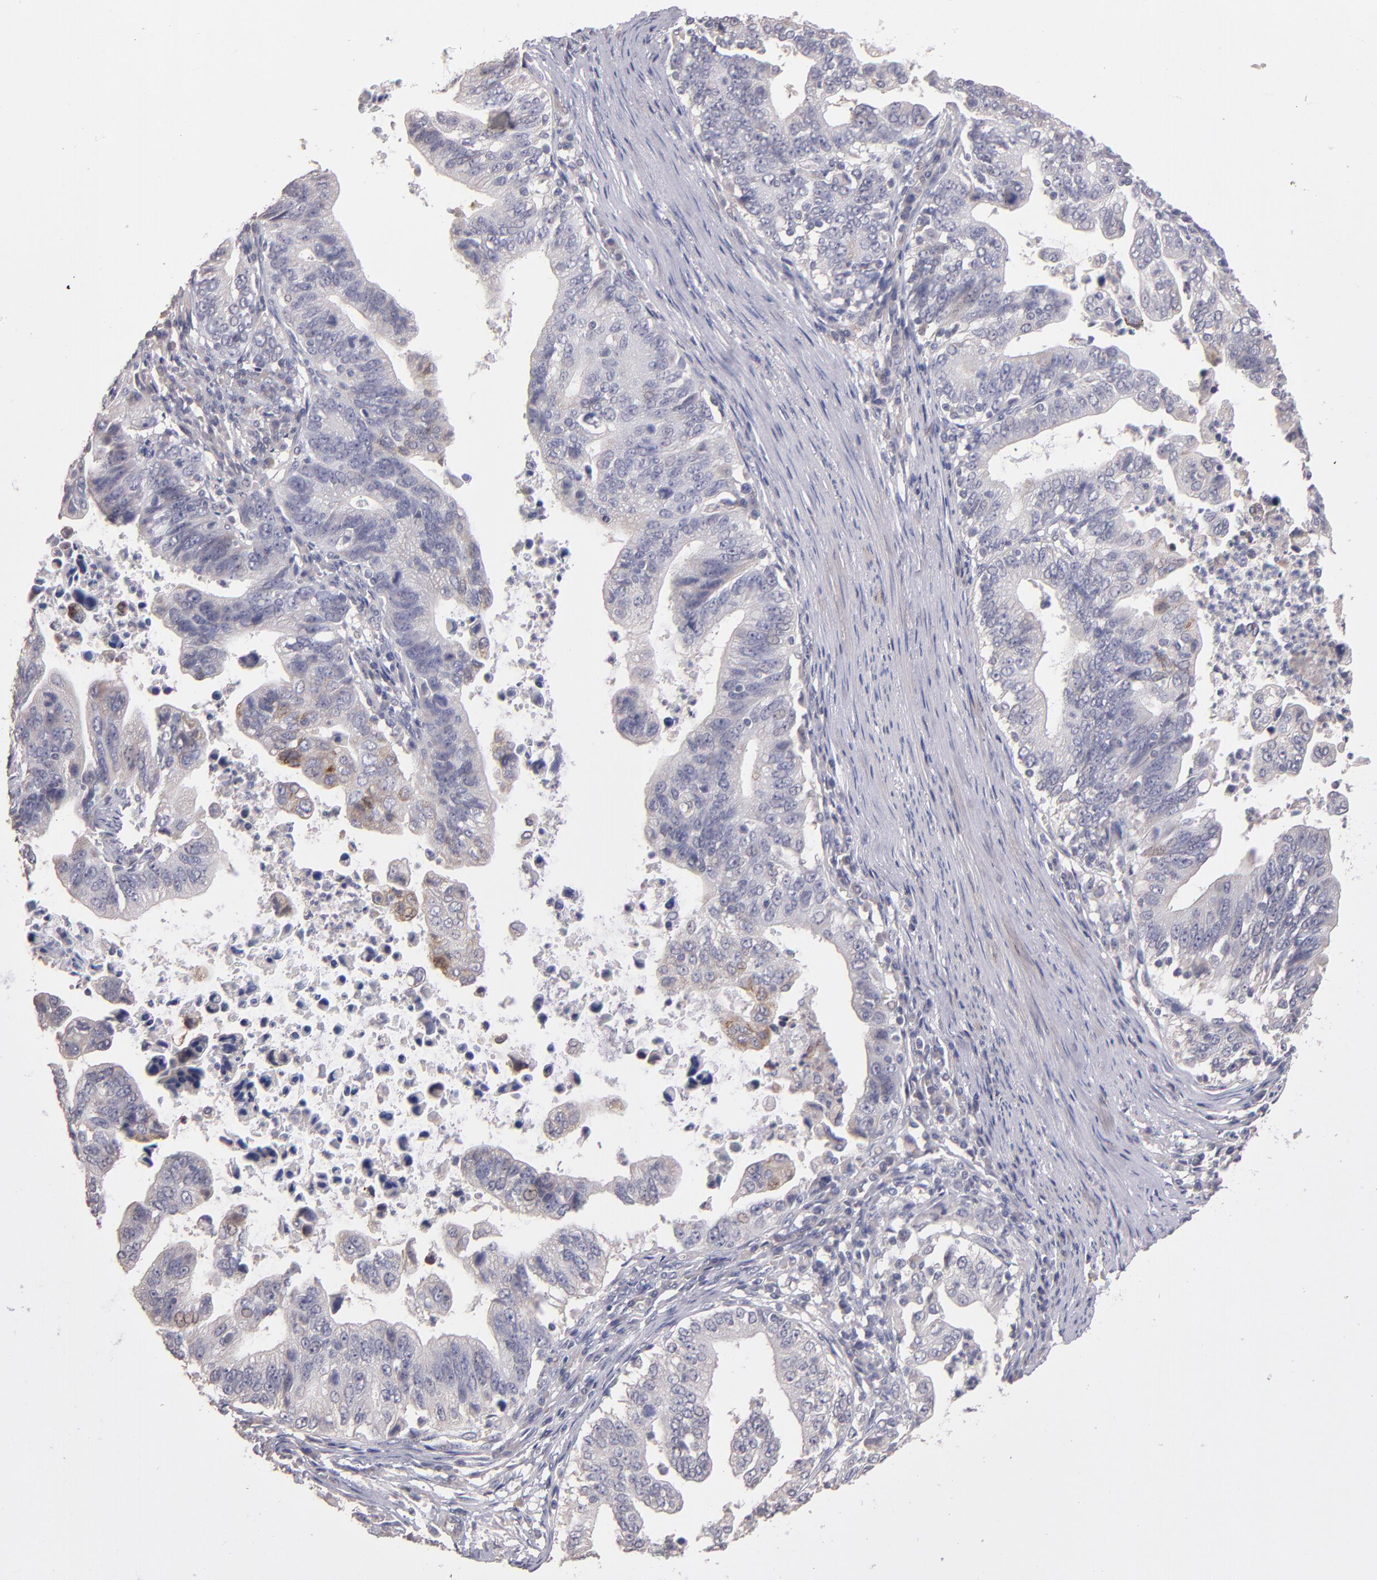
{"staining": {"intensity": "negative", "quantity": "none", "location": "none"}, "tissue": "stomach cancer", "cell_type": "Tumor cells", "image_type": "cancer", "snomed": [{"axis": "morphology", "description": "Adenocarcinoma, NOS"}, {"axis": "topography", "description": "Stomach, upper"}], "caption": "This histopathology image is of adenocarcinoma (stomach) stained with IHC to label a protein in brown with the nuclei are counter-stained blue. There is no staining in tumor cells.", "gene": "GNAZ", "patient": {"sex": "female", "age": 50}}